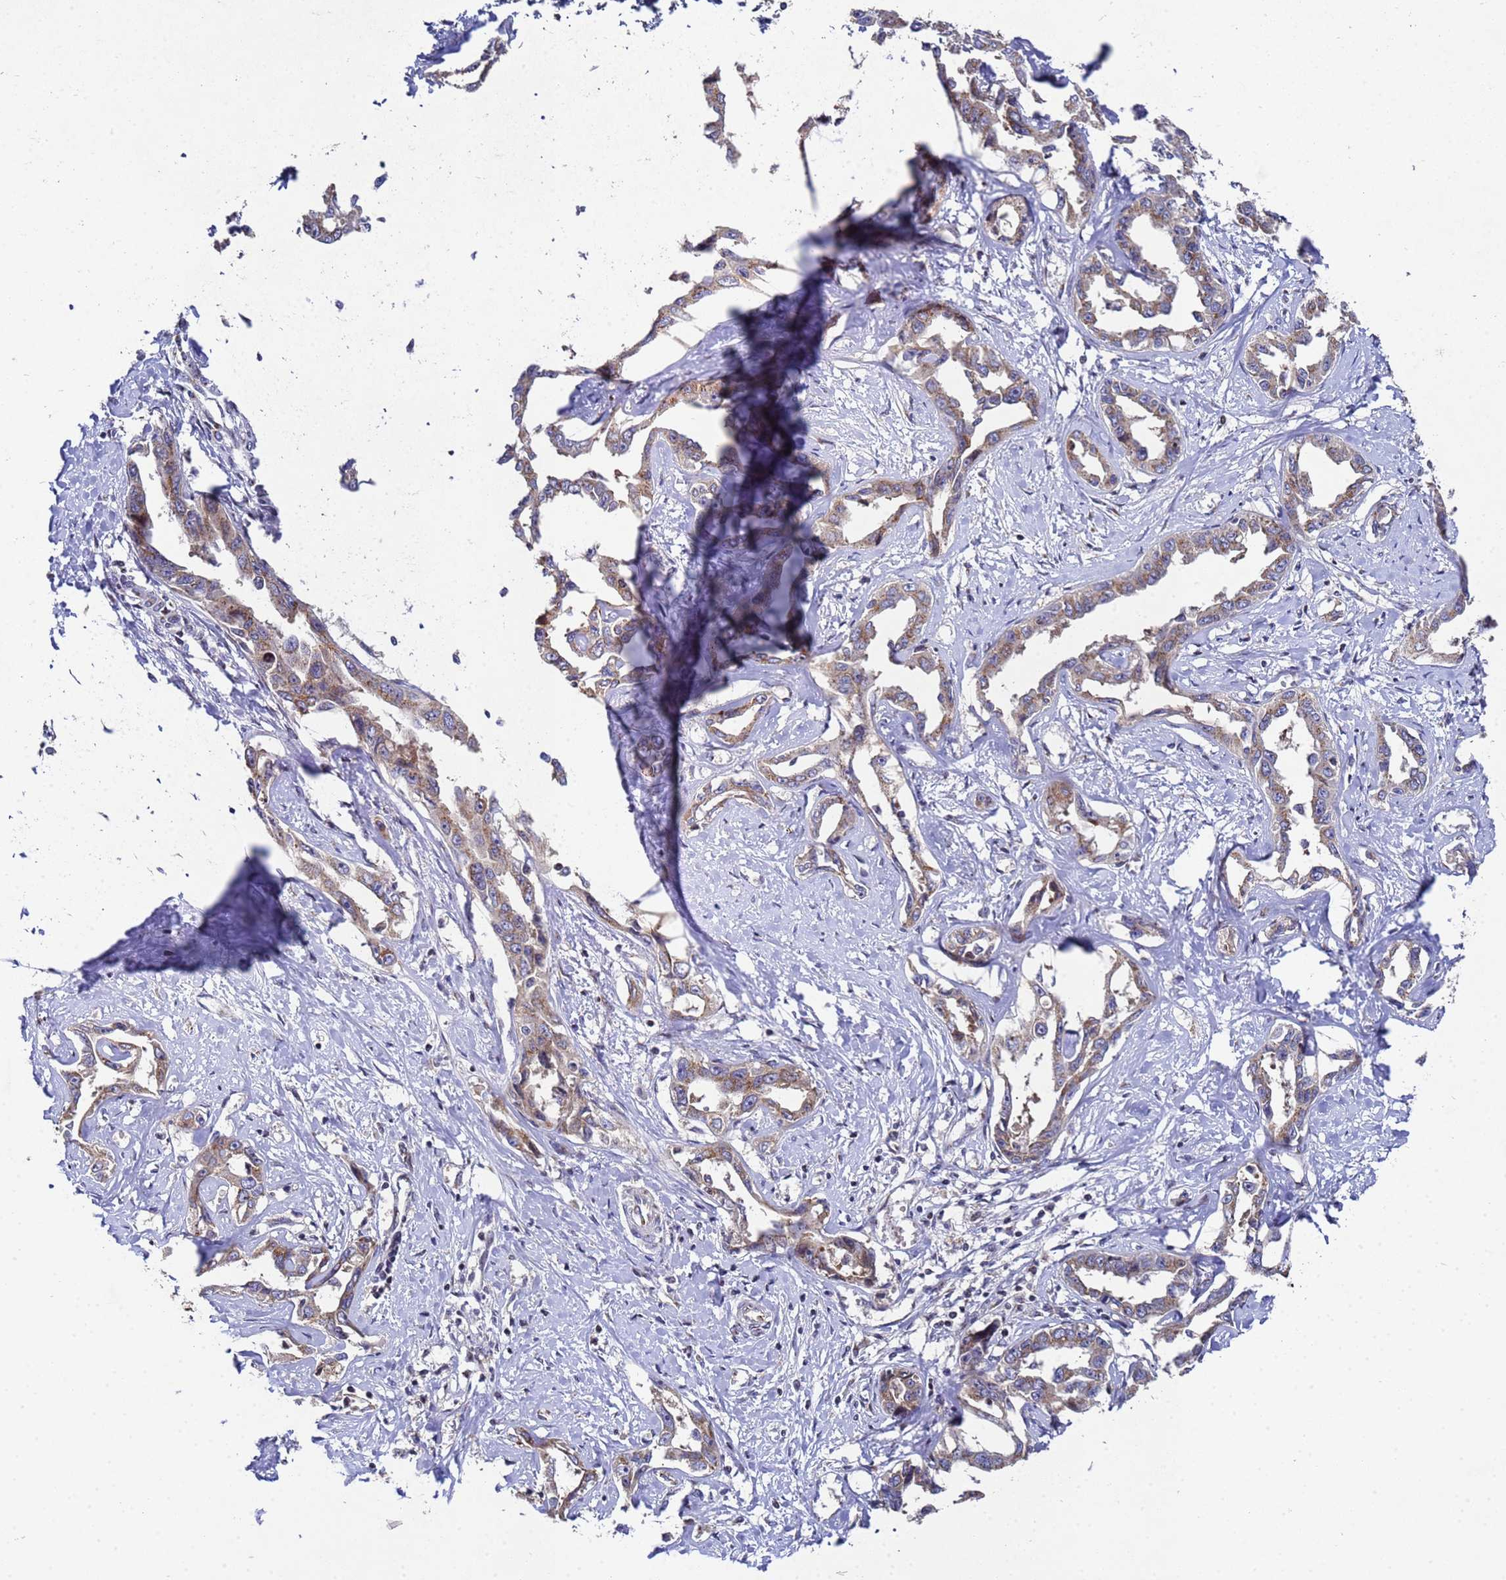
{"staining": {"intensity": "weak", "quantity": ">75%", "location": "cytoplasmic/membranous"}, "tissue": "liver cancer", "cell_type": "Tumor cells", "image_type": "cancer", "snomed": [{"axis": "morphology", "description": "Cholangiocarcinoma"}, {"axis": "topography", "description": "Liver"}], "caption": "There is low levels of weak cytoplasmic/membranous expression in tumor cells of liver cancer, as demonstrated by immunohistochemical staining (brown color).", "gene": "NSUN6", "patient": {"sex": "male", "age": 59}}